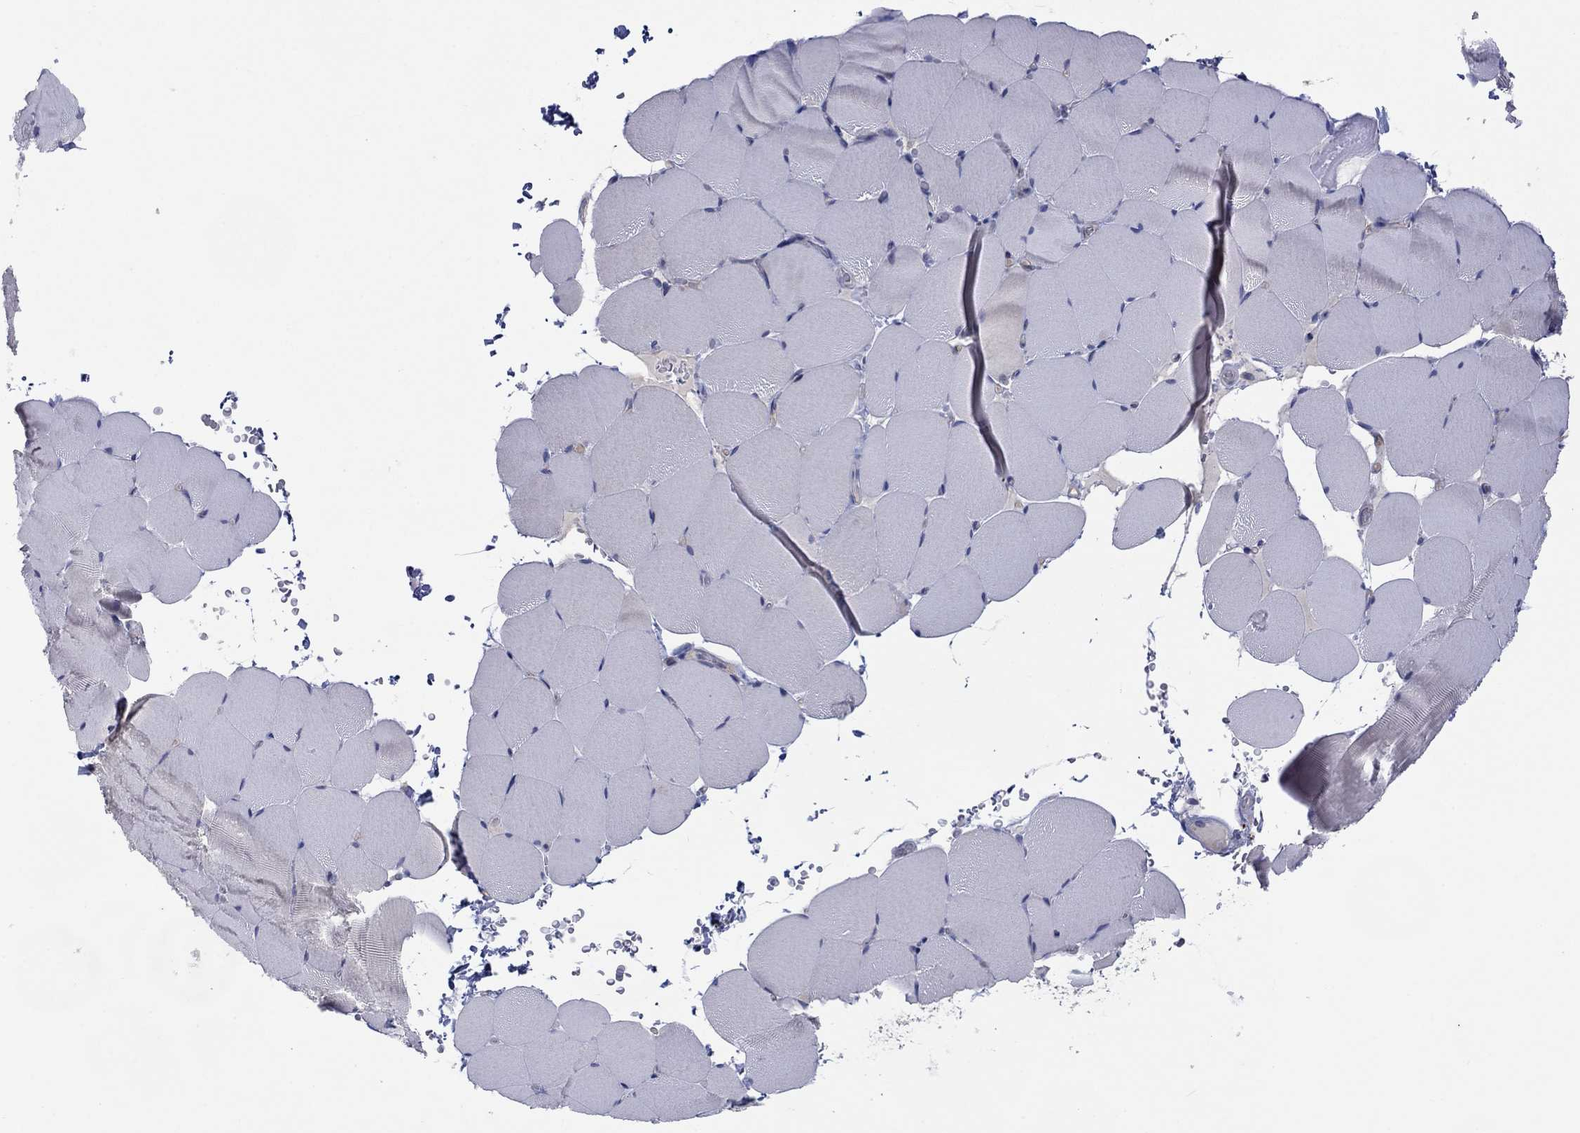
{"staining": {"intensity": "negative", "quantity": "none", "location": "none"}, "tissue": "skeletal muscle", "cell_type": "Myocytes", "image_type": "normal", "snomed": [{"axis": "morphology", "description": "Normal tissue, NOS"}, {"axis": "topography", "description": "Skeletal muscle"}], "caption": "IHC of normal human skeletal muscle displays no staining in myocytes. (Stains: DAB immunohistochemistry with hematoxylin counter stain, Microscopy: brightfield microscopy at high magnification).", "gene": "PLCL2", "patient": {"sex": "female", "age": 37}}